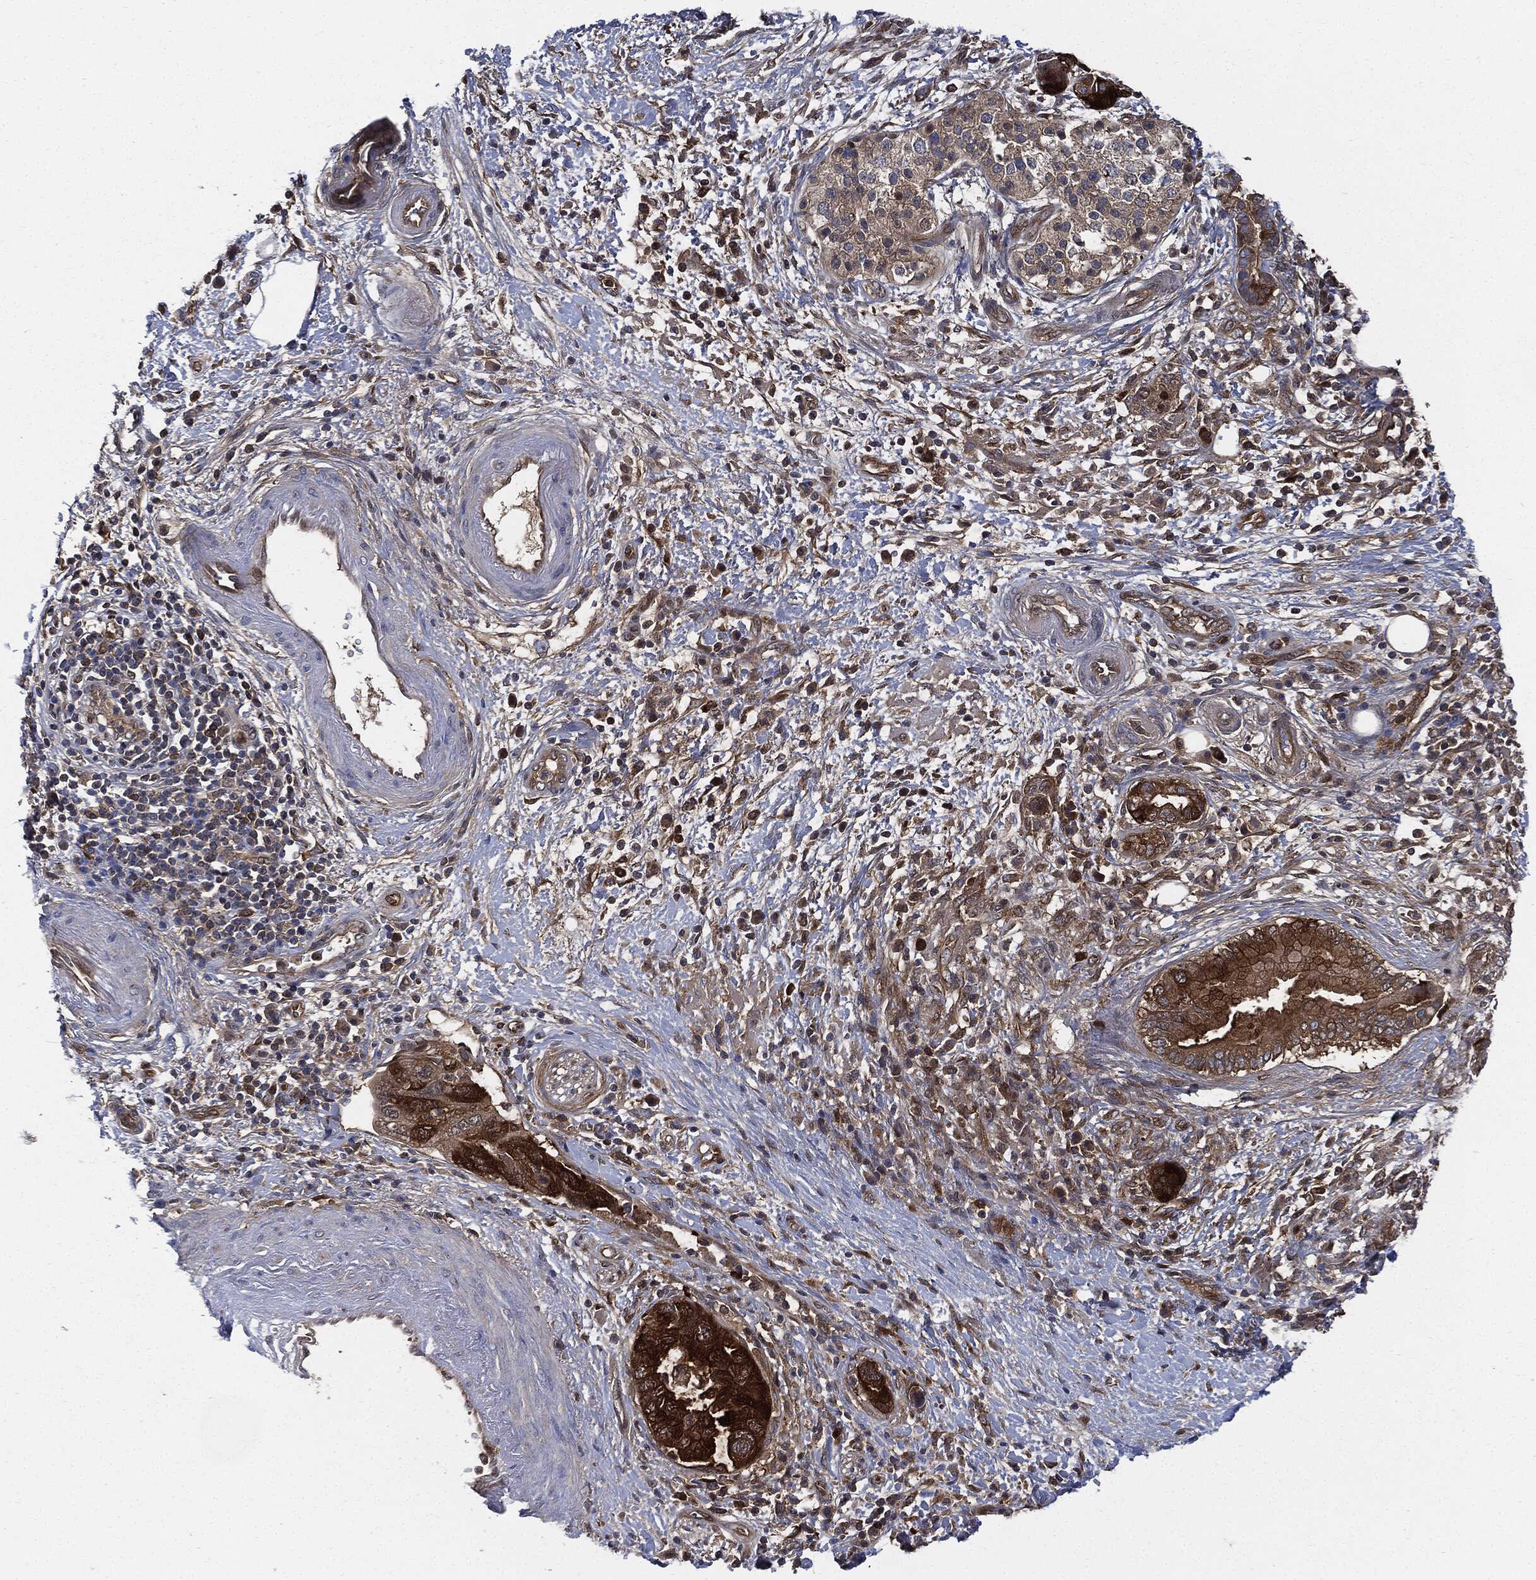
{"staining": {"intensity": "strong", "quantity": ">75%", "location": "cytoplasmic/membranous"}, "tissue": "pancreatic cancer", "cell_type": "Tumor cells", "image_type": "cancer", "snomed": [{"axis": "morphology", "description": "Adenocarcinoma, NOS"}, {"axis": "topography", "description": "Pancreas"}], "caption": "Brown immunohistochemical staining in pancreatic adenocarcinoma shows strong cytoplasmic/membranous expression in approximately >75% of tumor cells. (Brightfield microscopy of DAB IHC at high magnification).", "gene": "XPNPEP1", "patient": {"sex": "female", "age": 73}}